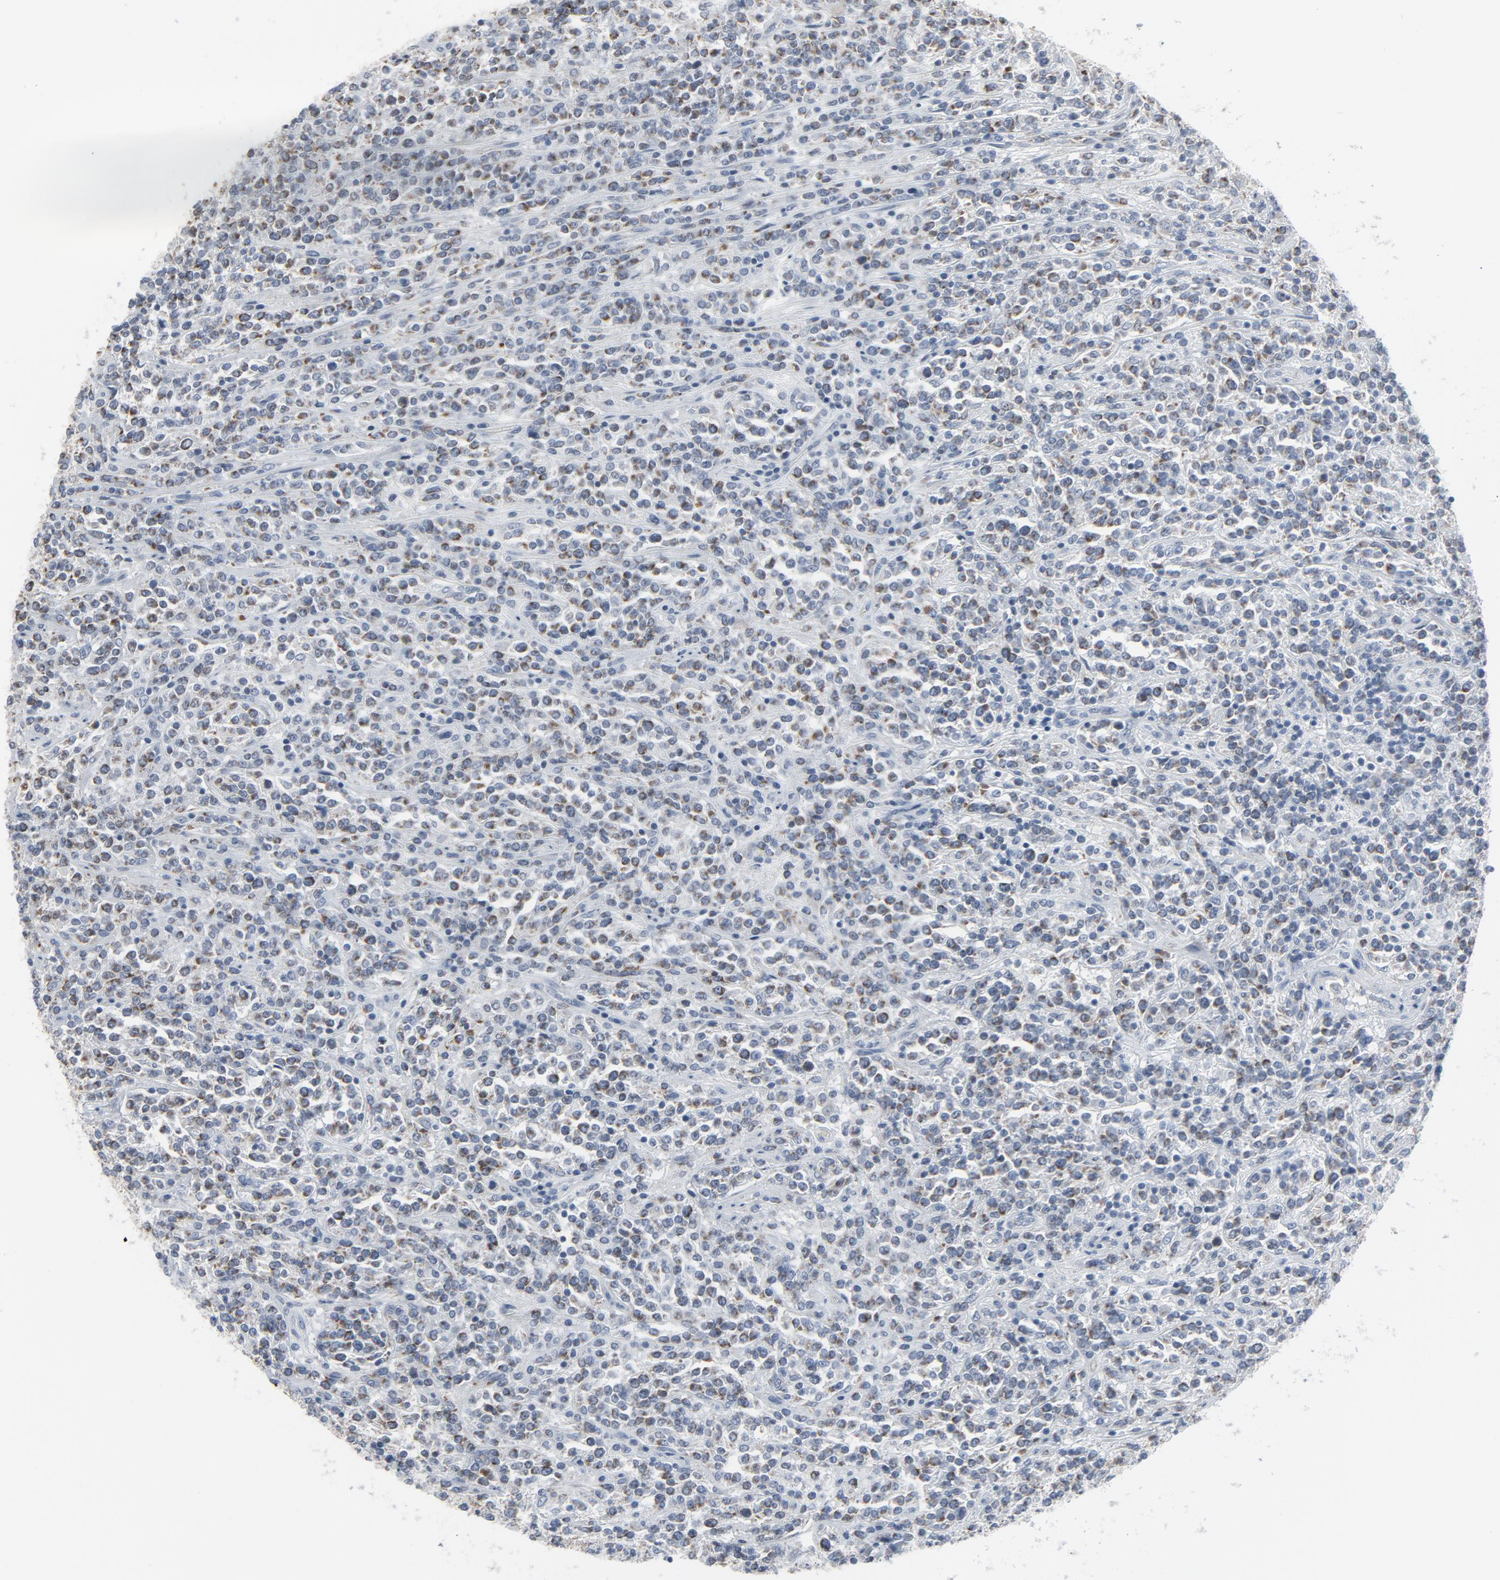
{"staining": {"intensity": "weak", "quantity": "25%-75%", "location": "cytoplasmic/membranous"}, "tissue": "lymphoma", "cell_type": "Tumor cells", "image_type": "cancer", "snomed": [{"axis": "morphology", "description": "Malignant lymphoma, non-Hodgkin's type, High grade"}, {"axis": "topography", "description": "Soft tissue"}], "caption": "Weak cytoplasmic/membranous expression is appreciated in approximately 25%-75% of tumor cells in lymphoma.", "gene": "GPX2", "patient": {"sex": "male", "age": 18}}